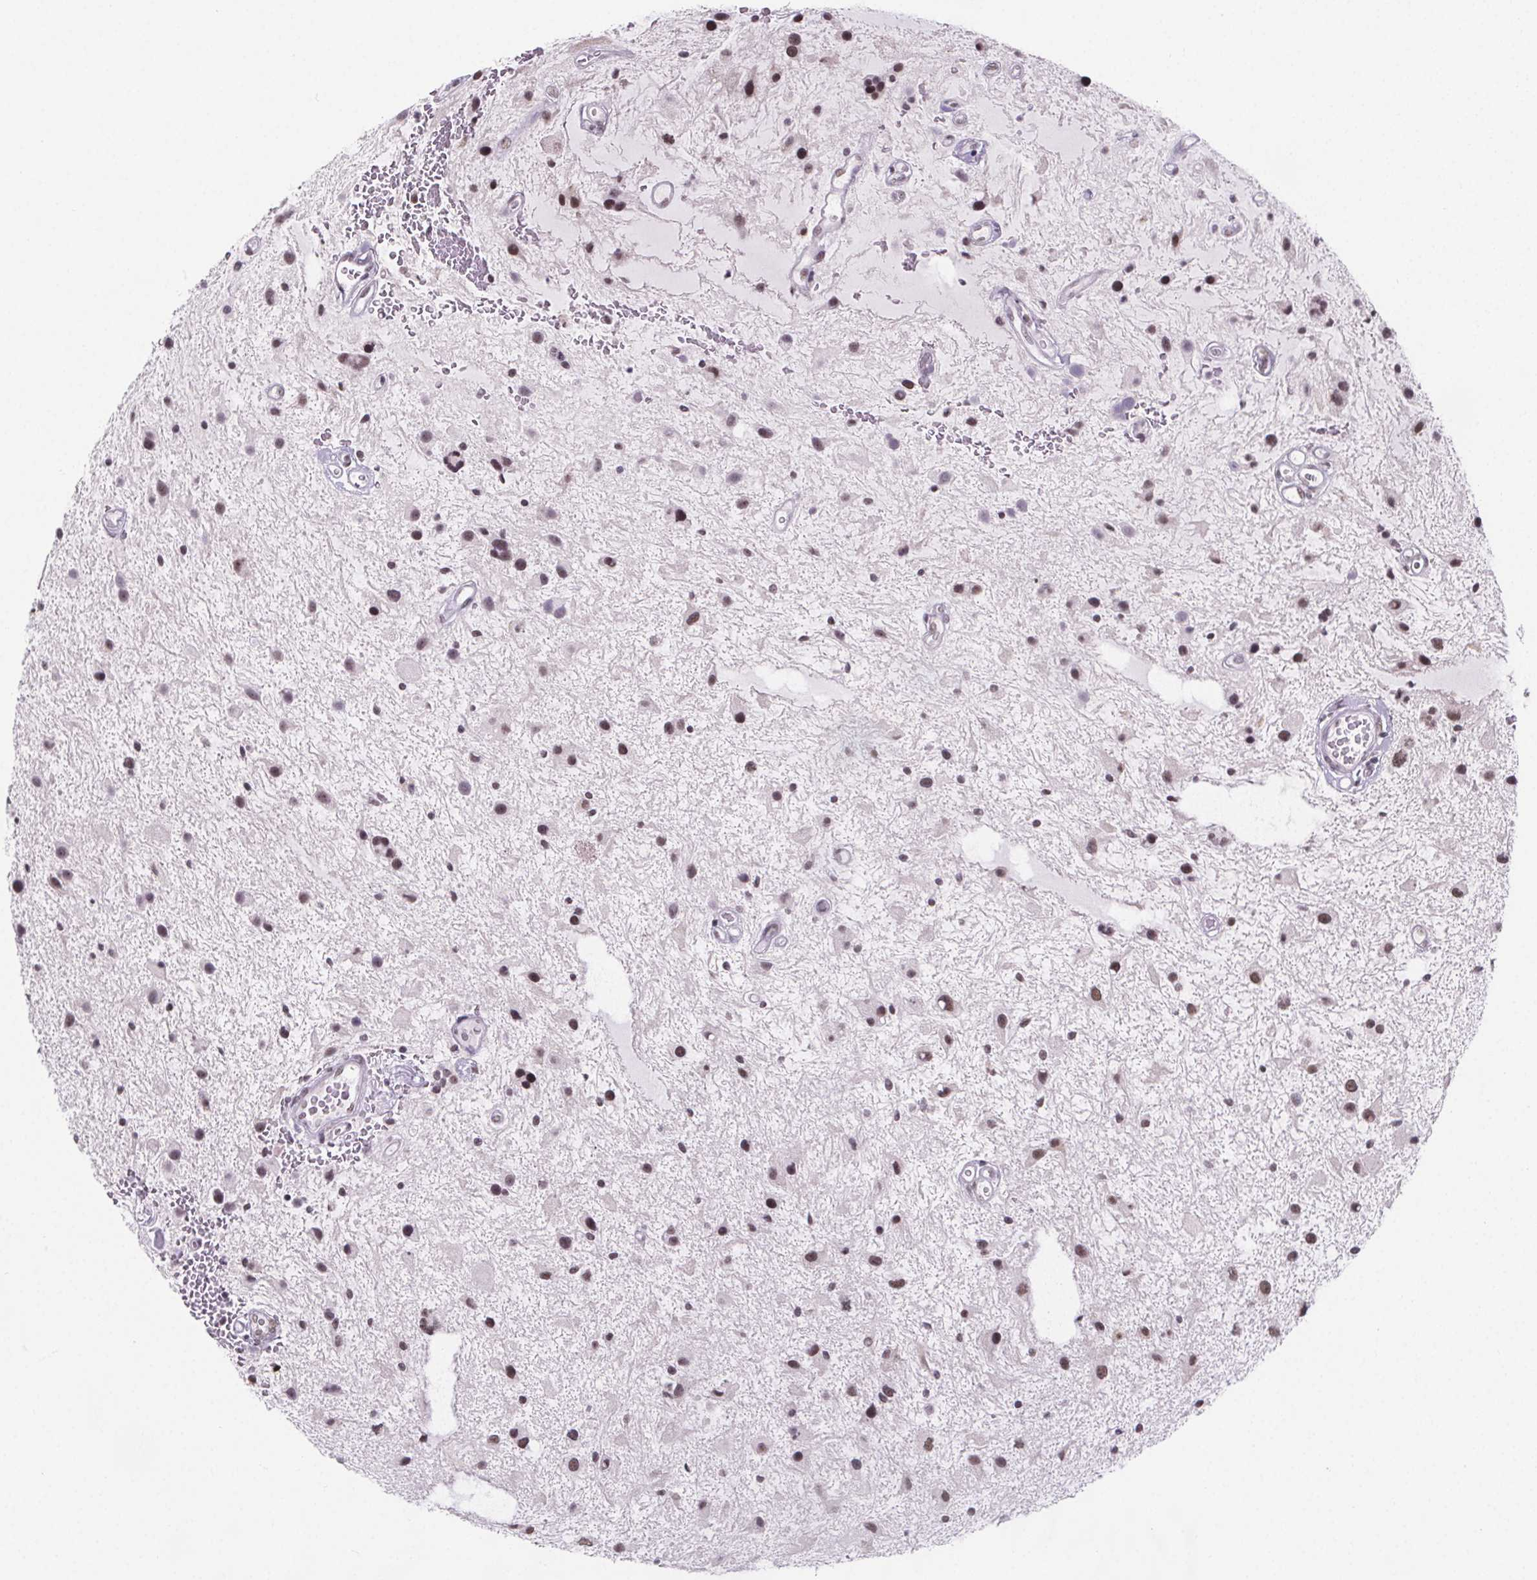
{"staining": {"intensity": "moderate", "quantity": ">75%", "location": "nuclear"}, "tissue": "glioma", "cell_type": "Tumor cells", "image_type": "cancer", "snomed": [{"axis": "morphology", "description": "Glioma, malignant, Low grade"}, {"axis": "topography", "description": "Cerebellum"}], "caption": "Glioma was stained to show a protein in brown. There is medium levels of moderate nuclear staining in approximately >75% of tumor cells.", "gene": "ZNF572", "patient": {"sex": "female", "age": 14}}